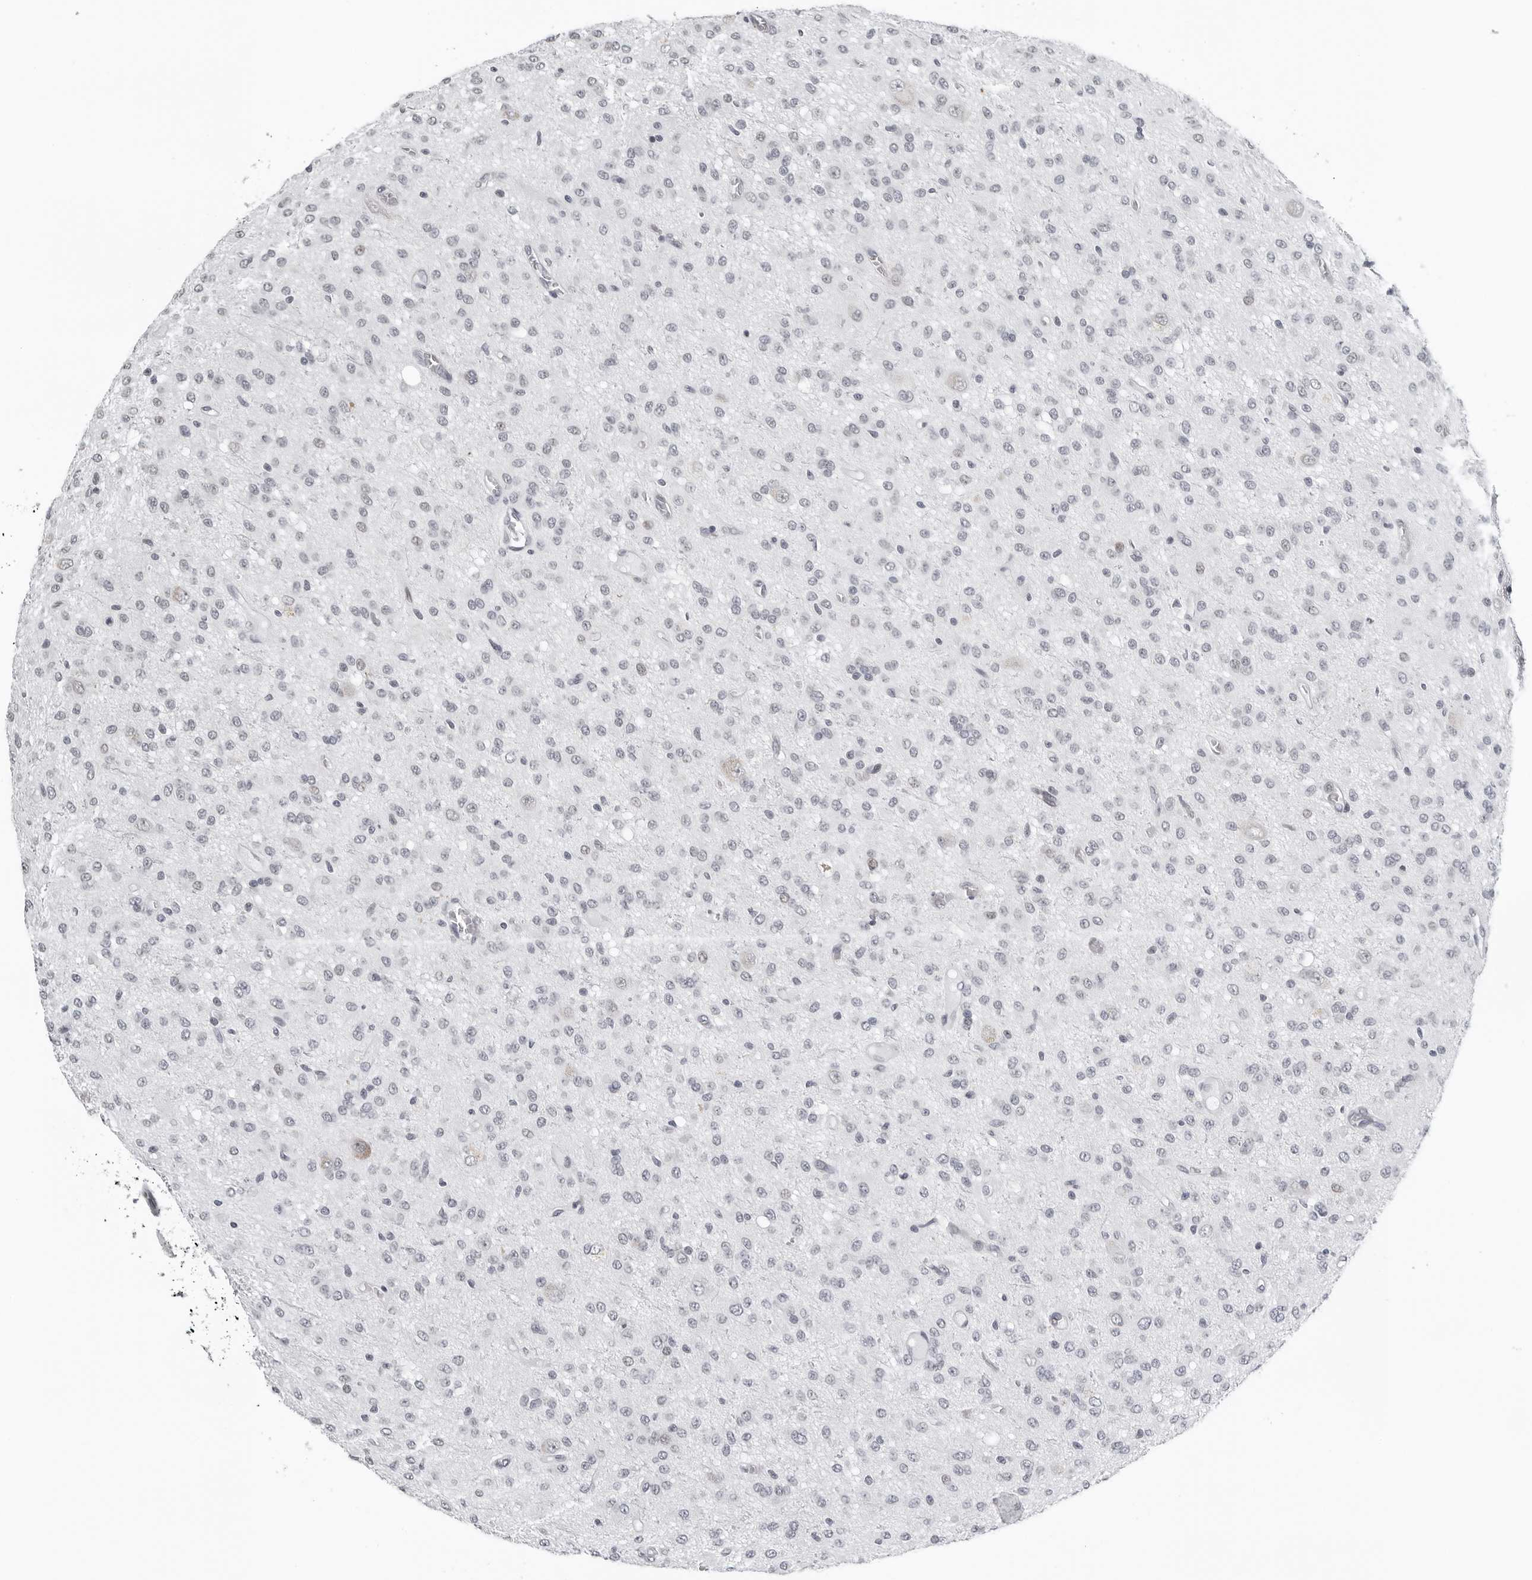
{"staining": {"intensity": "negative", "quantity": "none", "location": "none"}, "tissue": "glioma", "cell_type": "Tumor cells", "image_type": "cancer", "snomed": [{"axis": "morphology", "description": "Glioma, malignant, High grade"}, {"axis": "topography", "description": "Brain"}], "caption": "IHC of malignant high-grade glioma exhibits no staining in tumor cells. Nuclei are stained in blue.", "gene": "PPP1R42", "patient": {"sex": "female", "age": 59}}